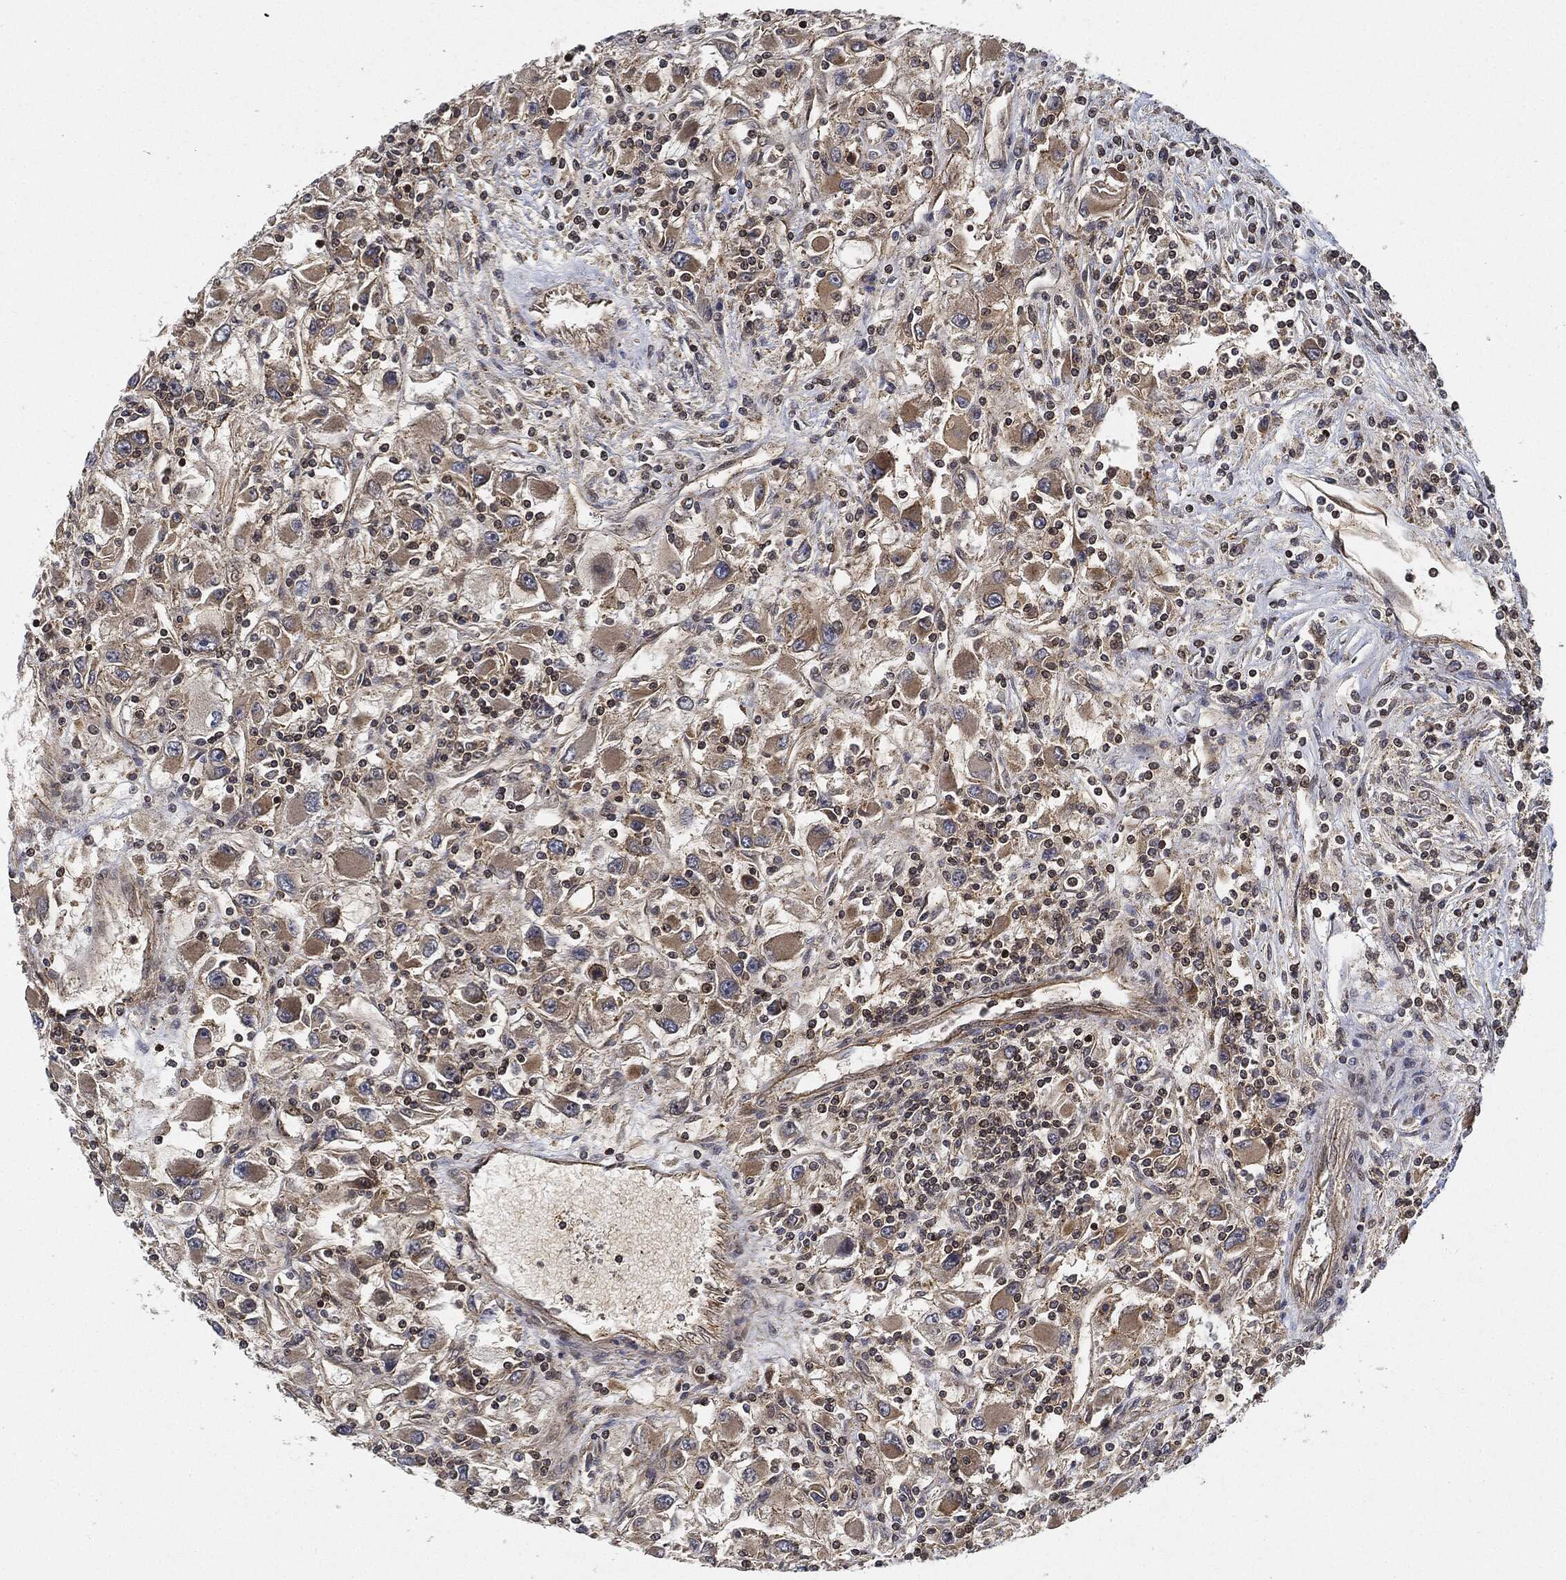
{"staining": {"intensity": "moderate", "quantity": "25%-75%", "location": "cytoplasmic/membranous"}, "tissue": "renal cancer", "cell_type": "Tumor cells", "image_type": "cancer", "snomed": [{"axis": "morphology", "description": "Adenocarcinoma, NOS"}, {"axis": "topography", "description": "Kidney"}], "caption": "The immunohistochemical stain shows moderate cytoplasmic/membranous expression in tumor cells of renal cancer (adenocarcinoma) tissue. (DAB IHC with brightfield microscopy, high magnification).", "gene": "MAP3K3", "patient": {"sex": "female", "age": 67}}